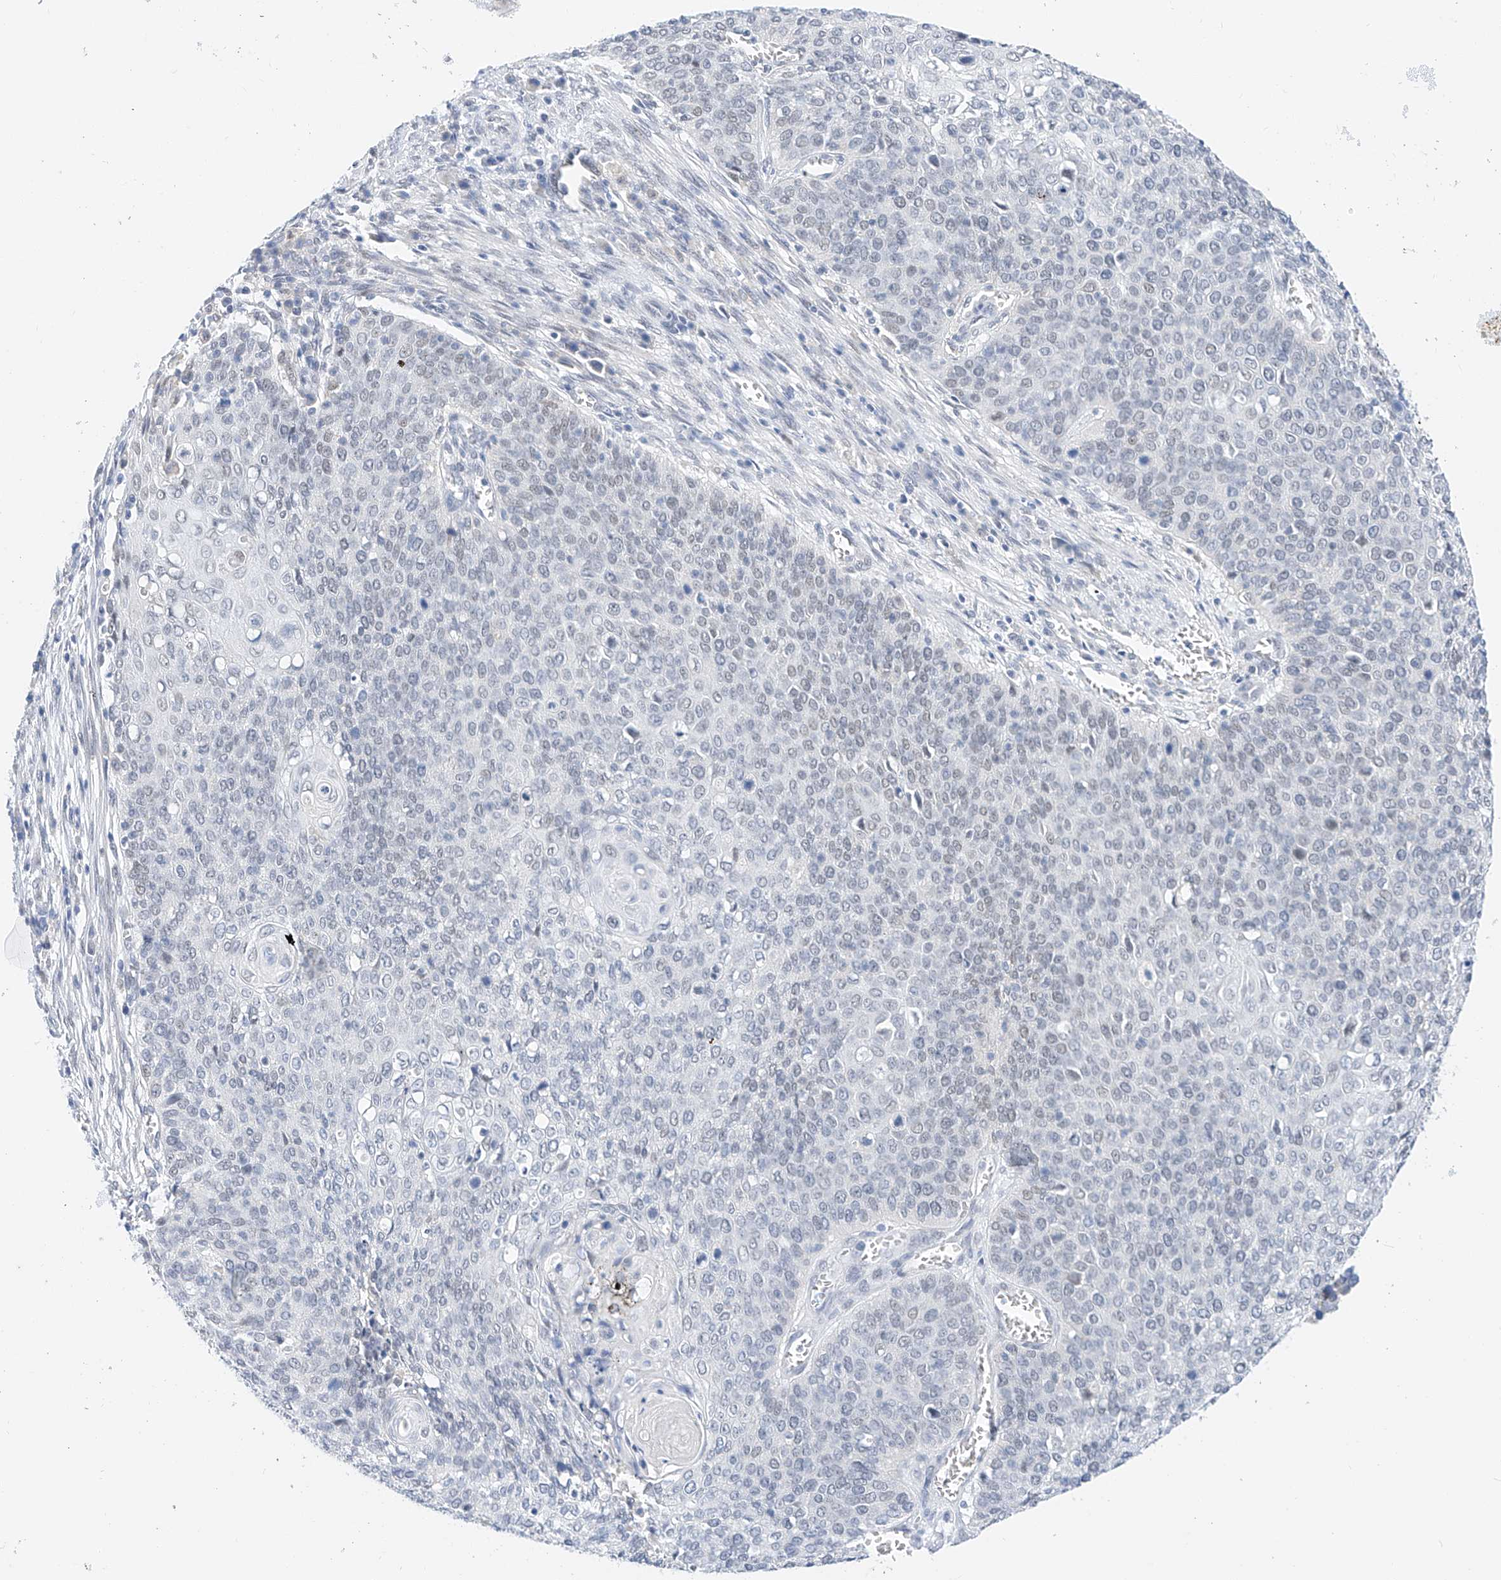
{"staining": {"intensity": "negative", "quantity": "none", "location": "none"}, "tissue": "cervical cancer", "cell_type": "Tumor cells", "image_type": "cancer", "snomed": [{"axis": "morphology", "description": "Squamous cell carcinoma, NOS"}, {"axis": "topography", "description": "Cervix"}], "caption": "Micrograph shows no significant protein positivity in tumor cells of squamous cell carcinoma (cervical).", "gene": "KCNJ1", "patient": {"sex": "female", "age": 39}}